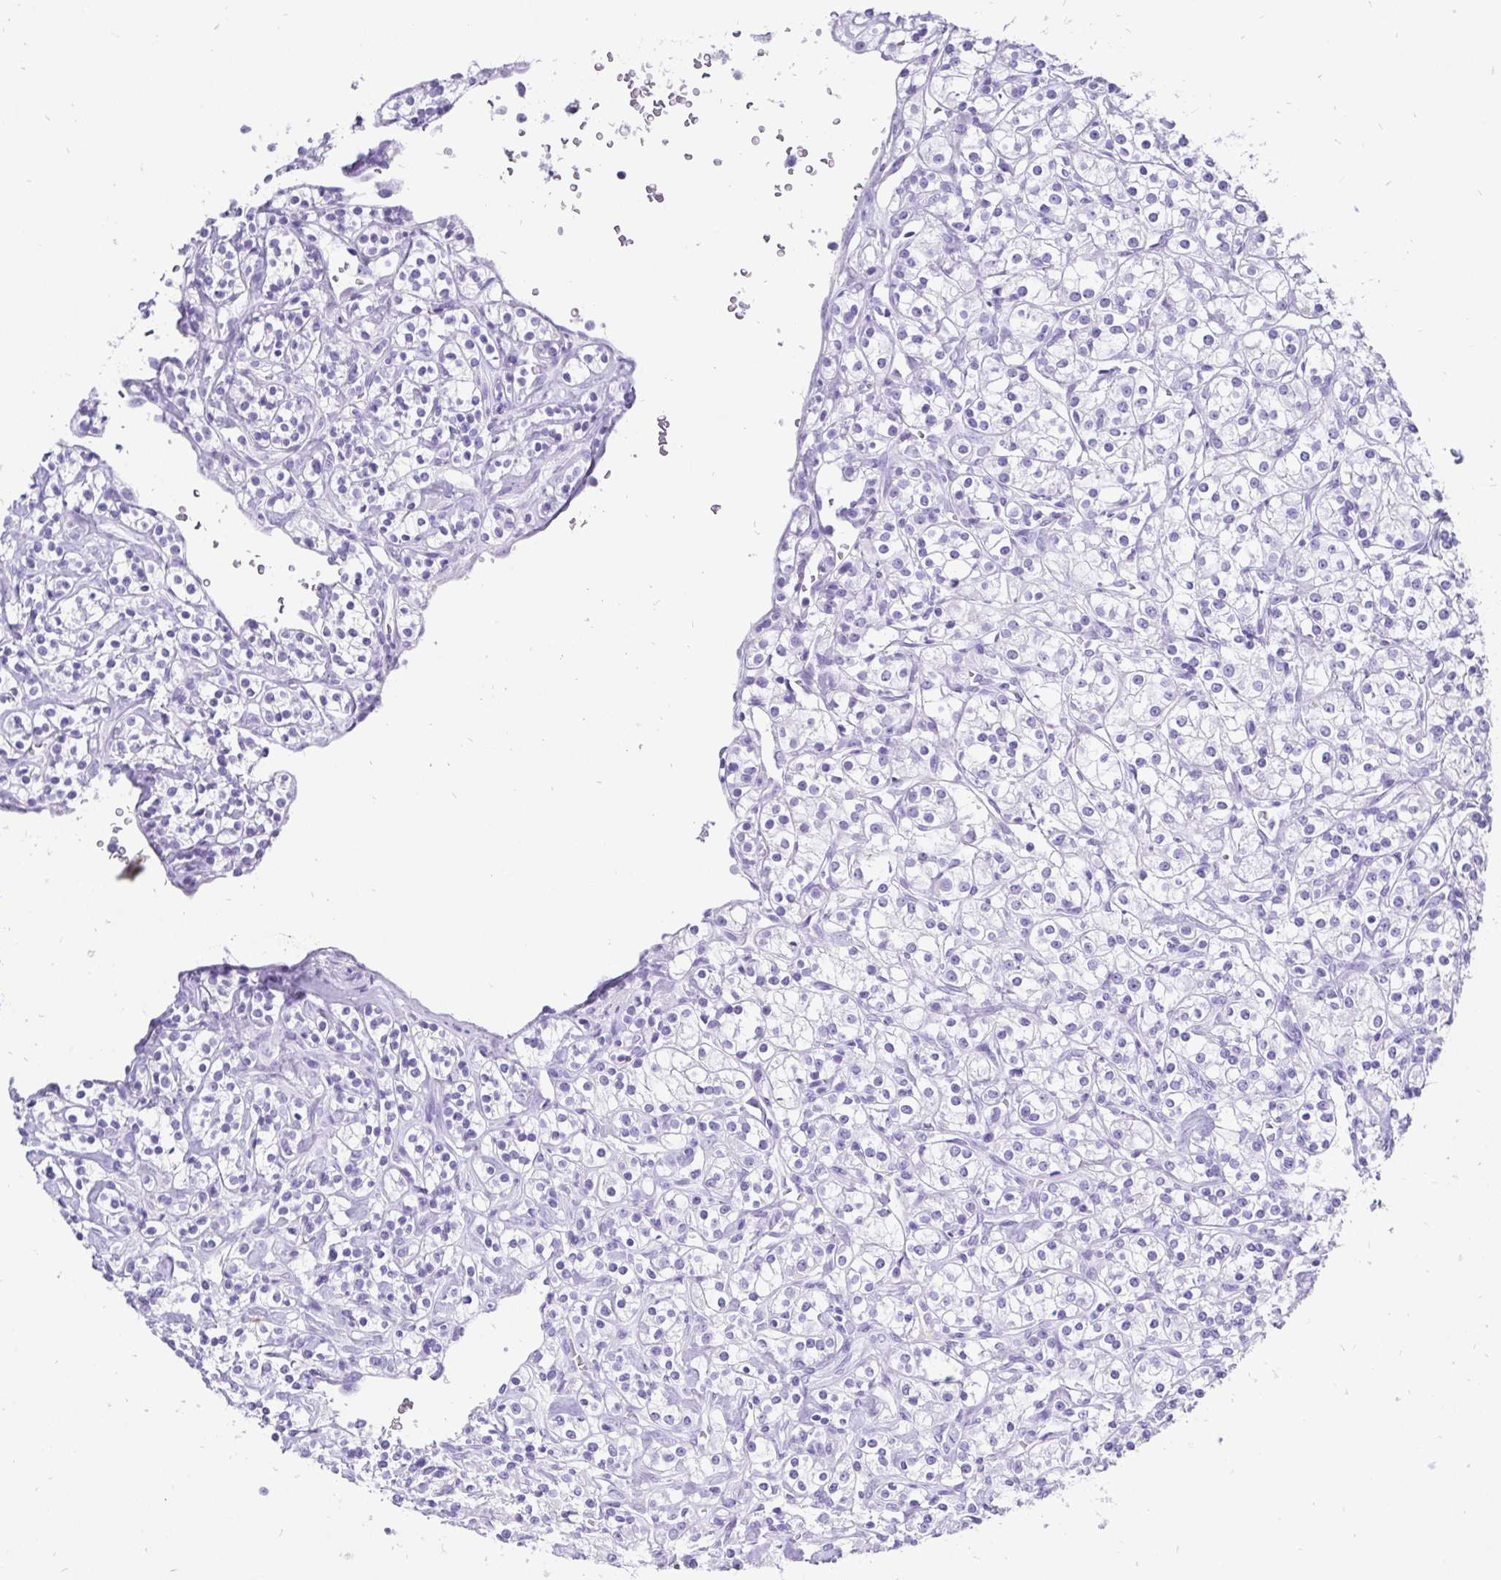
{"staining": {"intensity": "negative", "quantity": "none", "location": "none"}, "tissue": "renal cancer", "cell_type": "Tumor cells", "image_type": "cancer", "snomed": [{"axis": "morphology", "description": "Adenocarcinoma, NOS"}, {"axis": "topography", "description": "Kidney"}], "caption": "This is an IHC image of renal adenocarcinoma. There is no positivity in tumor cells.", "gene": "KRT13", "patient": {"sex": "male", "age": 77}}